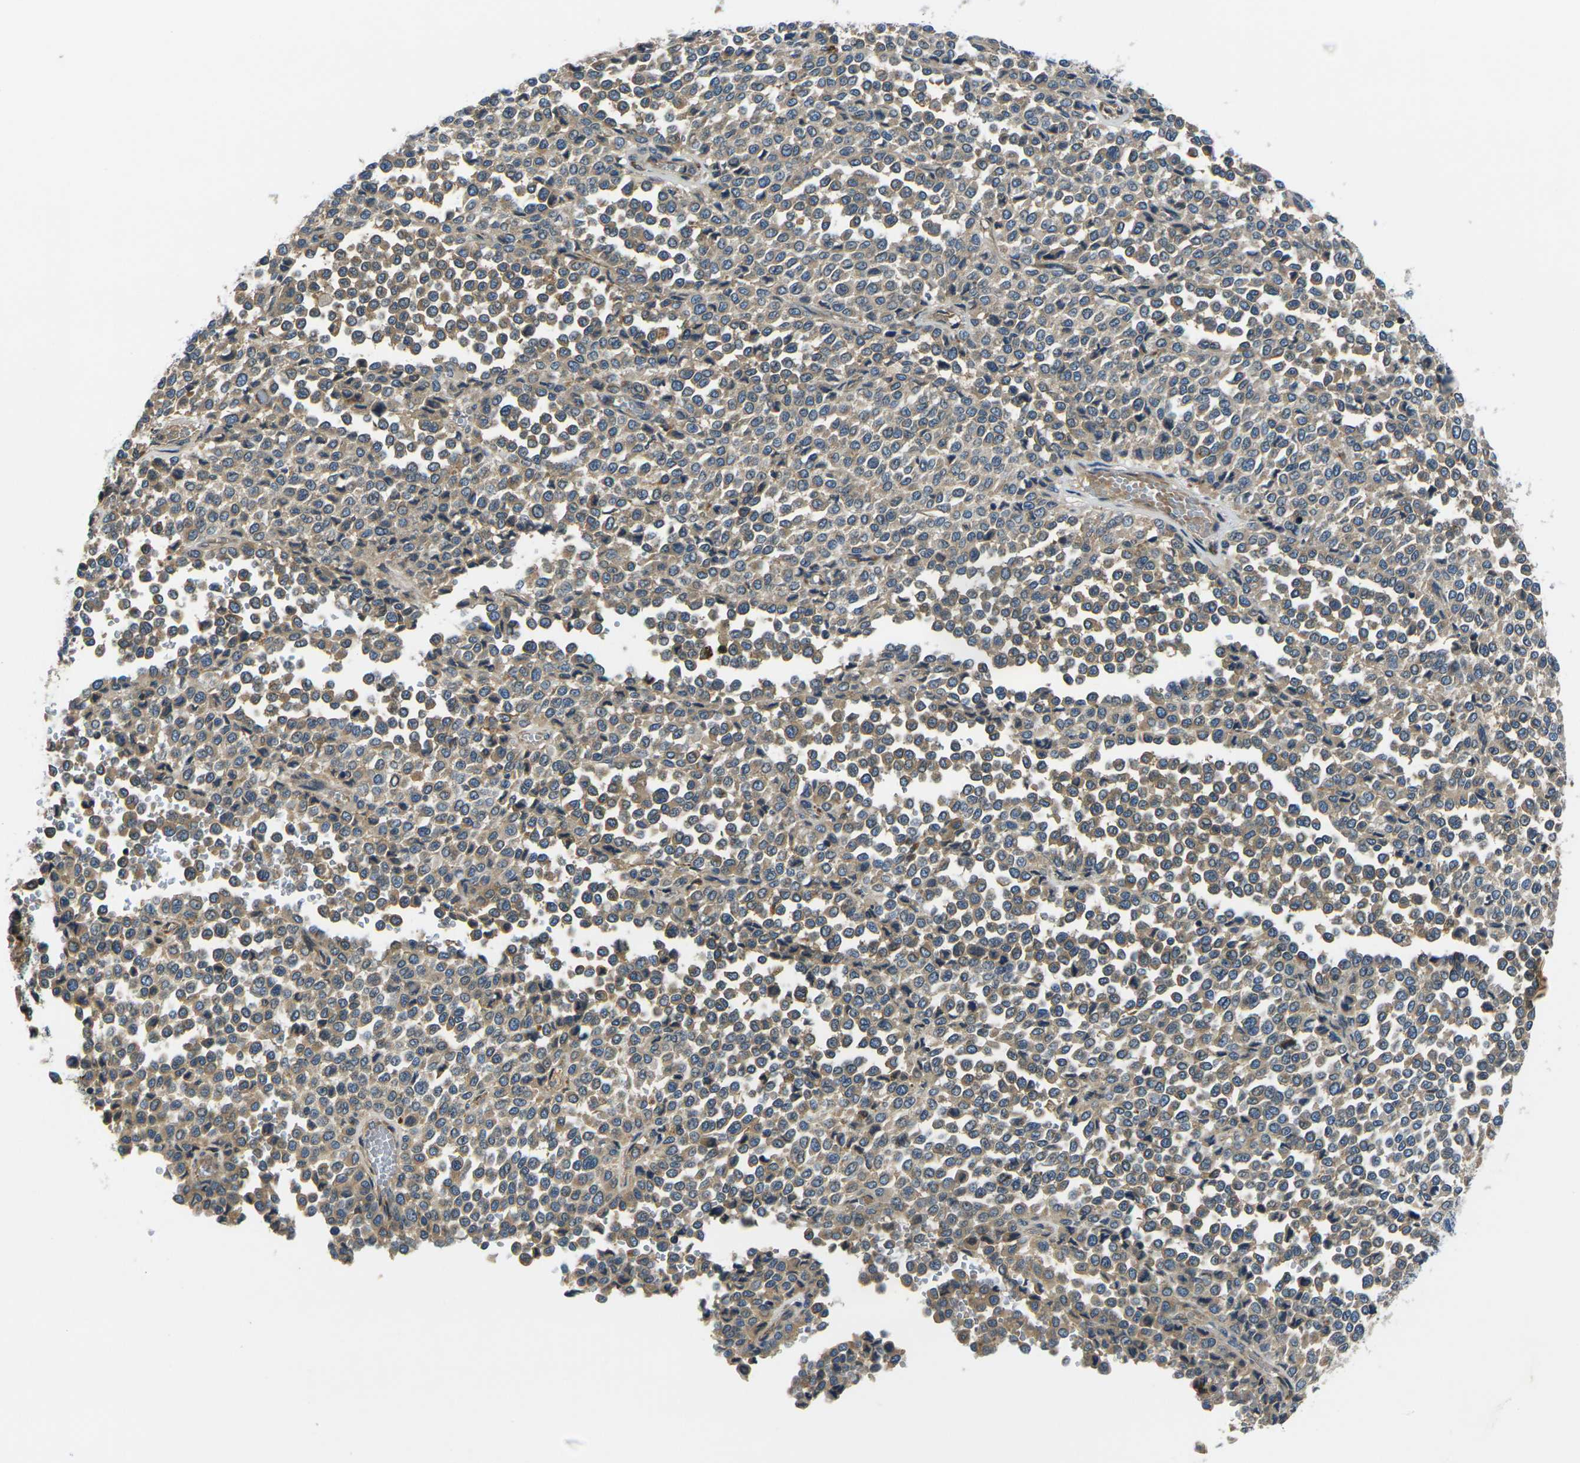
{"staining": {"intensity": "moderate", "quantity": ">75%", "location": "cytoplasmic/membranous"}, "tissue": "melanoma", "cell_type": "Tumor cells", "image_type": "cancer", "snomed": [{"axis": "morphology", "description": "Malignant melanoma, Metastatic site"}, {"axis": "topography", "description": "Pancreas"}], "caption": "High-magnification brightfield microscopy of malignant melanoma (metastatic site) stained with DAB (3,3'-diaminobenzidine) (brown) and counterstained with hematoxylin (blue). tumor cells exhibit moderate cytoplasmic/membranous expression is identified in approximately>75% of cells.", "gene": "RAB1B", "patient": {"sex": "female", "age": 30}}